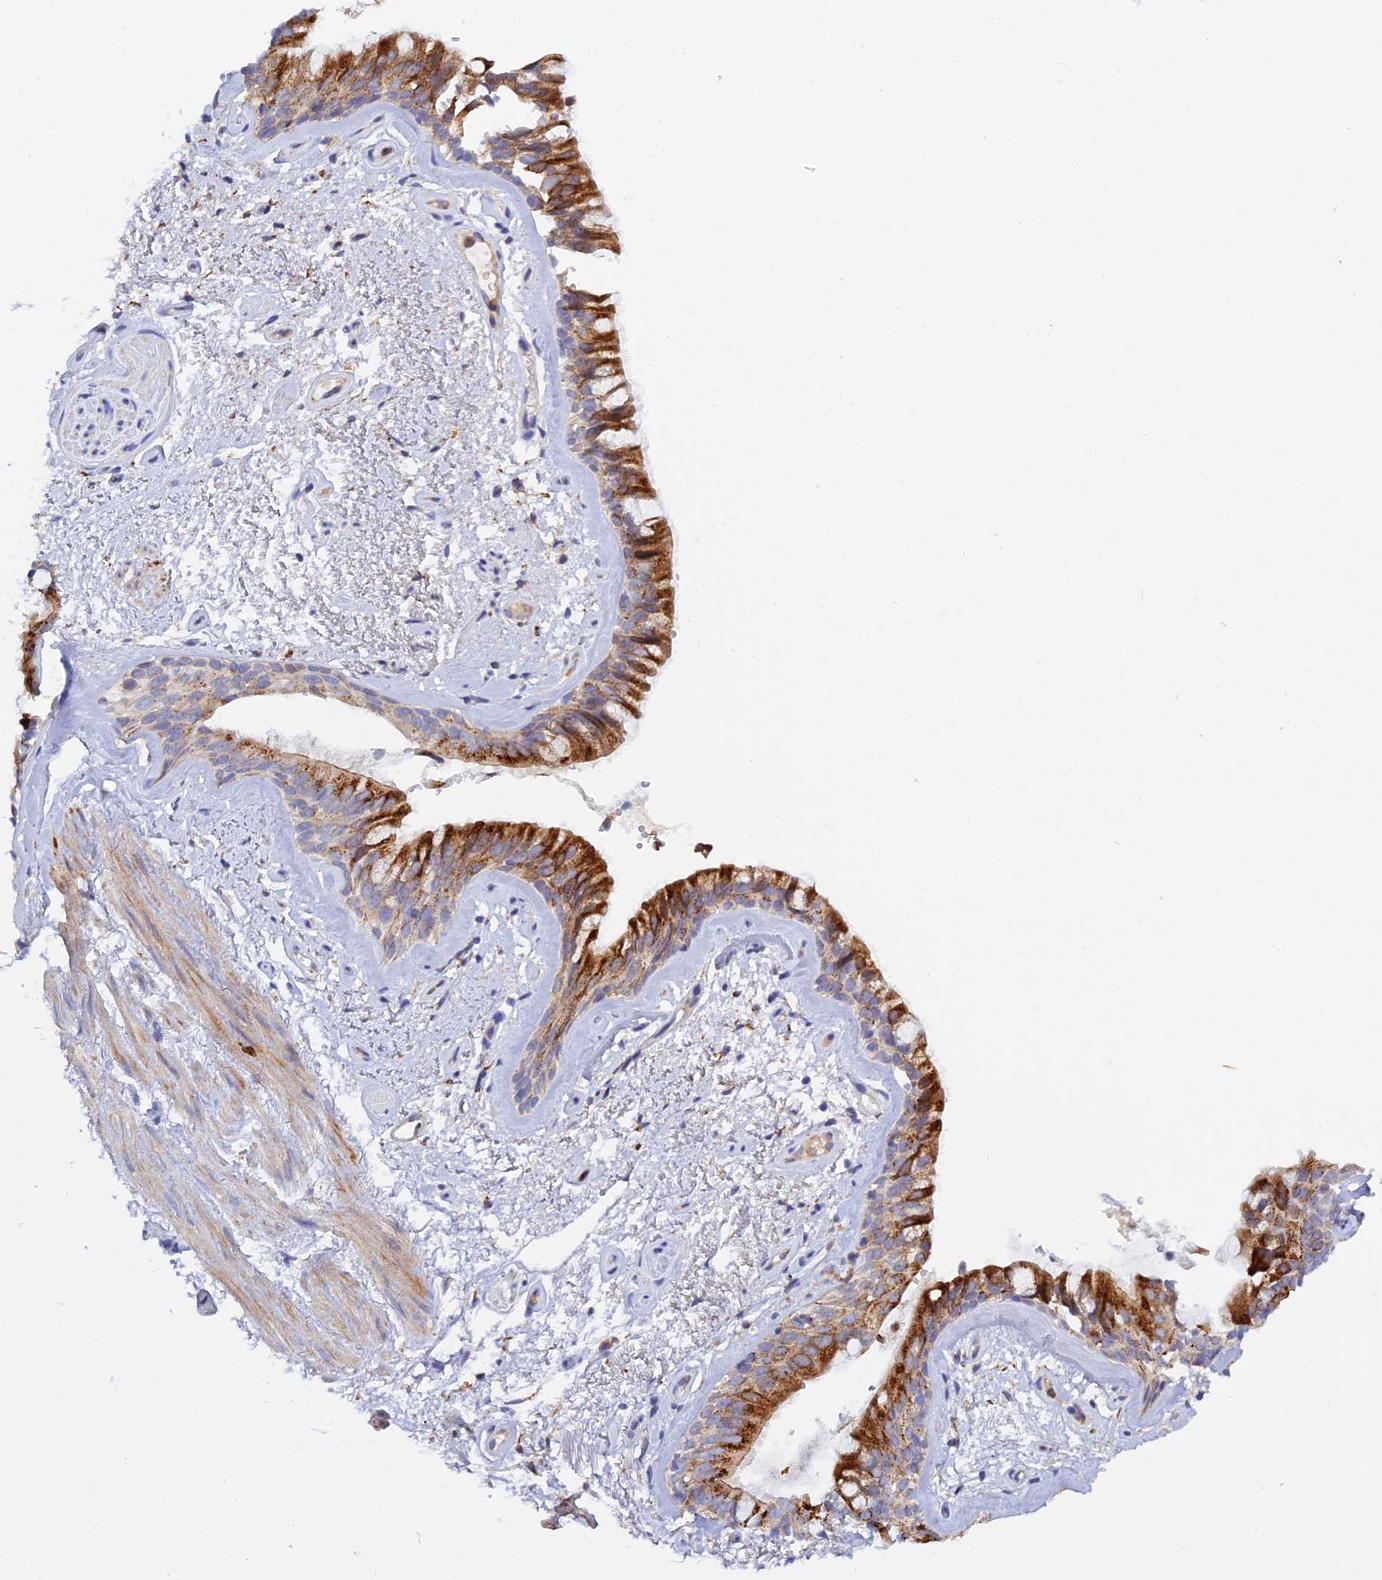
{"staining": {"intensity": "strong", "quantity": ">75%", "location": "cytoplasmic/membranous"}, "tissue": "bronchus", "cell_type": "Respiratory epithelial cells", "image_type": "normal", "snomed": [{"axis": "morphology", "description": "Normal tissue, NOS"}, {"axis": "topography", "description": "Cartilage tissue"}, {"axis": "topography", "description": "Bronchus"}], "caption": "Immunohistochemical staining of normal human bronchus exhibits high levels of strong cytoplasmic/membranous staining in about >75% of respiratory epithelial cells.", "gene": "RPGRIP1L", "patient": {"sex": "female", "age": 66}}